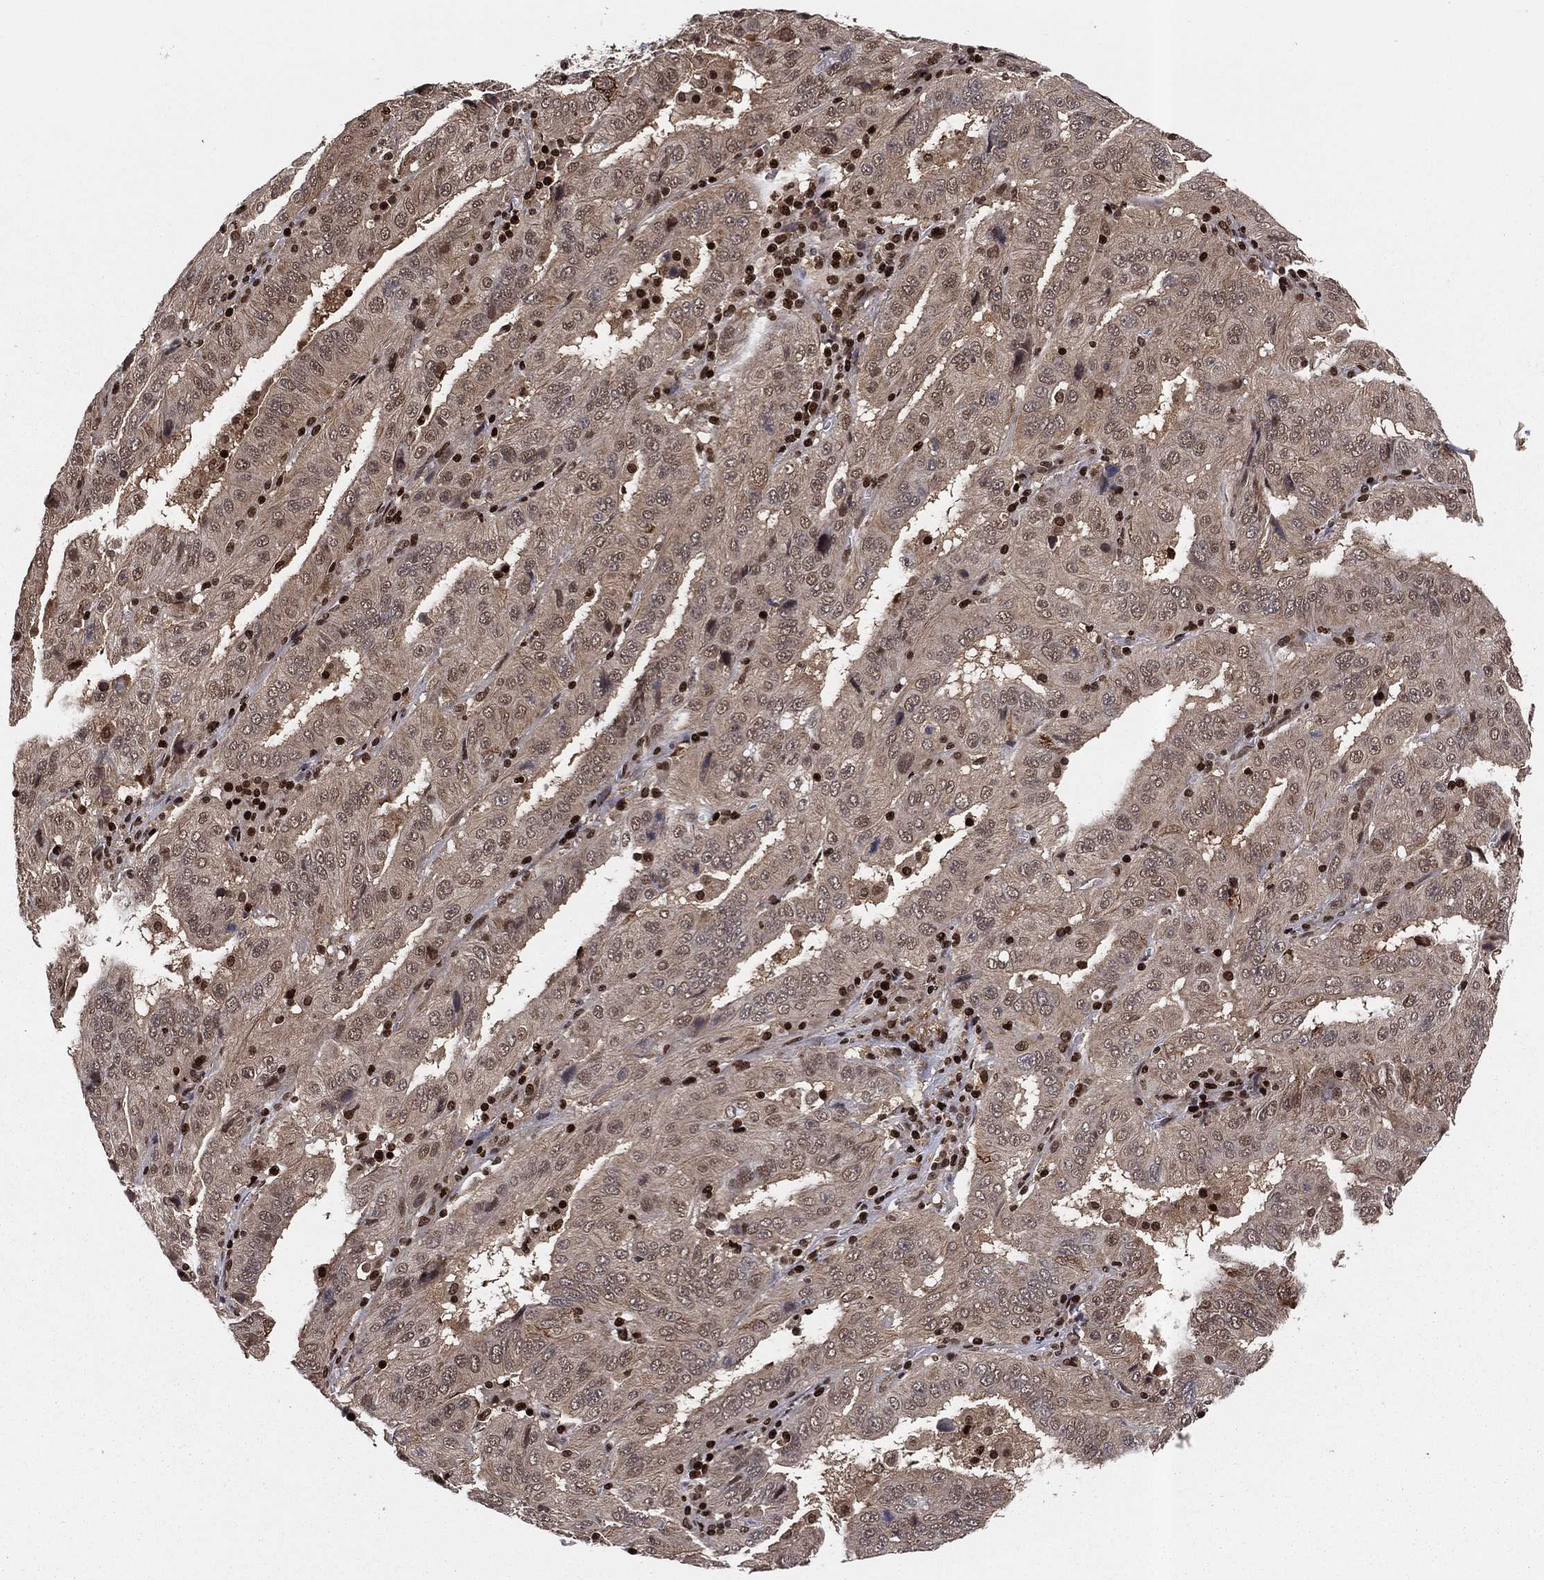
{"staining": {"intensity": "moderate", "quantity": "25%-75%", "location": "cytoplasmic/membranous,nuclear"}, "tissue": "pancreatic cancer", "cell_type": "Tumor cells", "image_type": "cancer", "snomed": [{"axis": "morphology", "description": "Adenocarcinoma, NOS"}, {"axis": "topography", "description": "Pancreas"}], "caption": "High-power microscopy captured an immunohistochemistry (IHC) image of adenocarcinoma (pancreatic), revealing moderate cytoplasmic/membranous and nuclear positivity in approximately 25%-75% of tumor cells.", "gene": "PSMA1", "patient": {"sex": "male", "age": 63}}